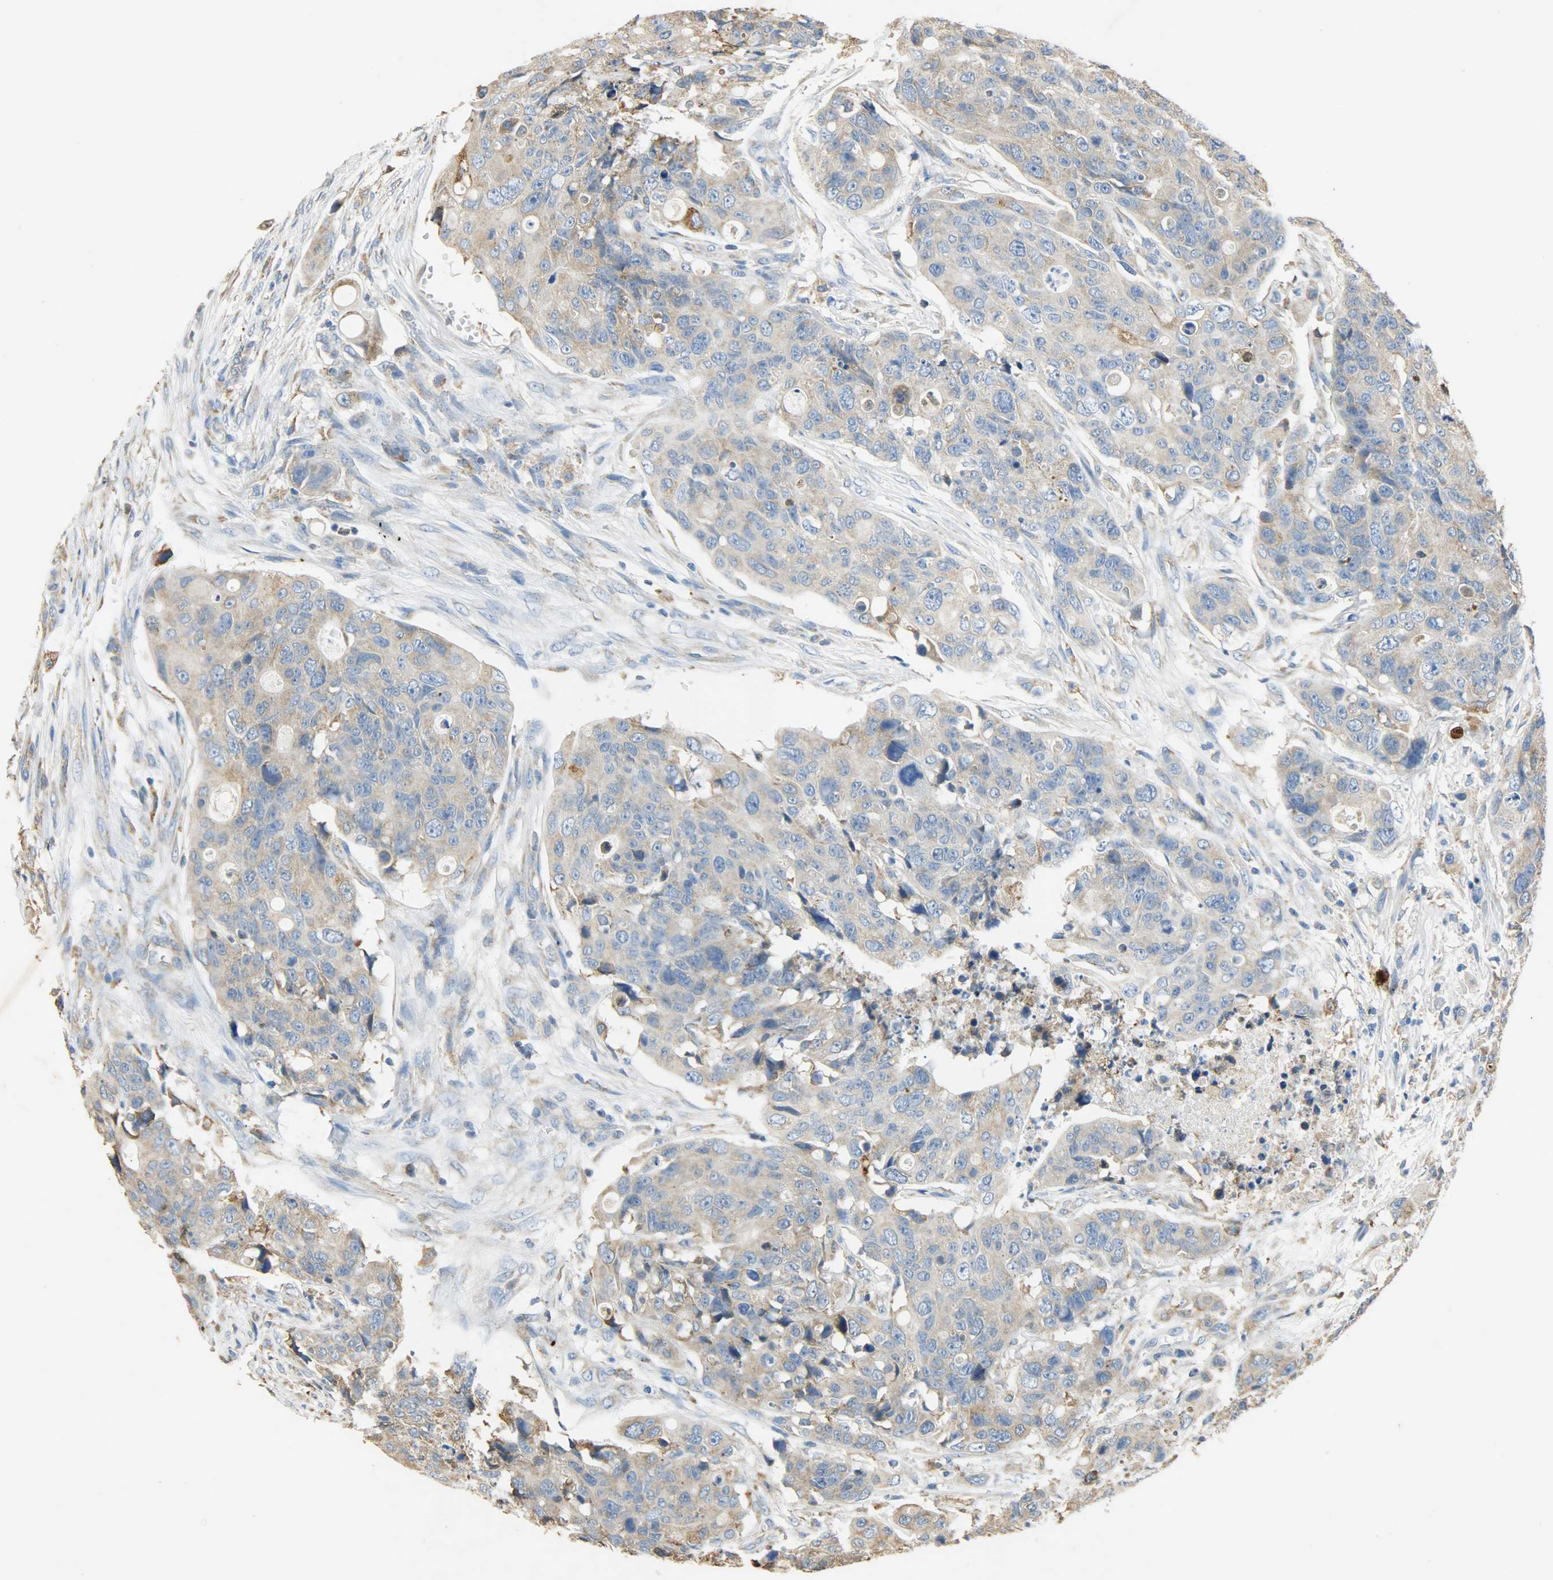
{"staining": {"intensity": "moderate", "quantity": "25%-75%", "location": "cytoplasmic/membranous"}, "tissue": "colorectal cancer", "cell_type": "Tumor cells", "image_type": "cancer", "snomed": [{"axis": "morphology", "description": "Adenocarcinoma, NOS"}, {"axis": "topography", "description": "Colon"}], "caption": "Adenocarcinoma (colorectal) was stained to show a protein in brown. There is medium levels of moderate cytoplasmic/membranous expression in approximately 25%-75% of tumor cells. The protein of interest is stained brown, and the nuclei are stained in blue (DAB IHC with brightfield microscopy, high magnification).", "gene": "HSPA5", "patient": {"sex": "female", "age": 57}}